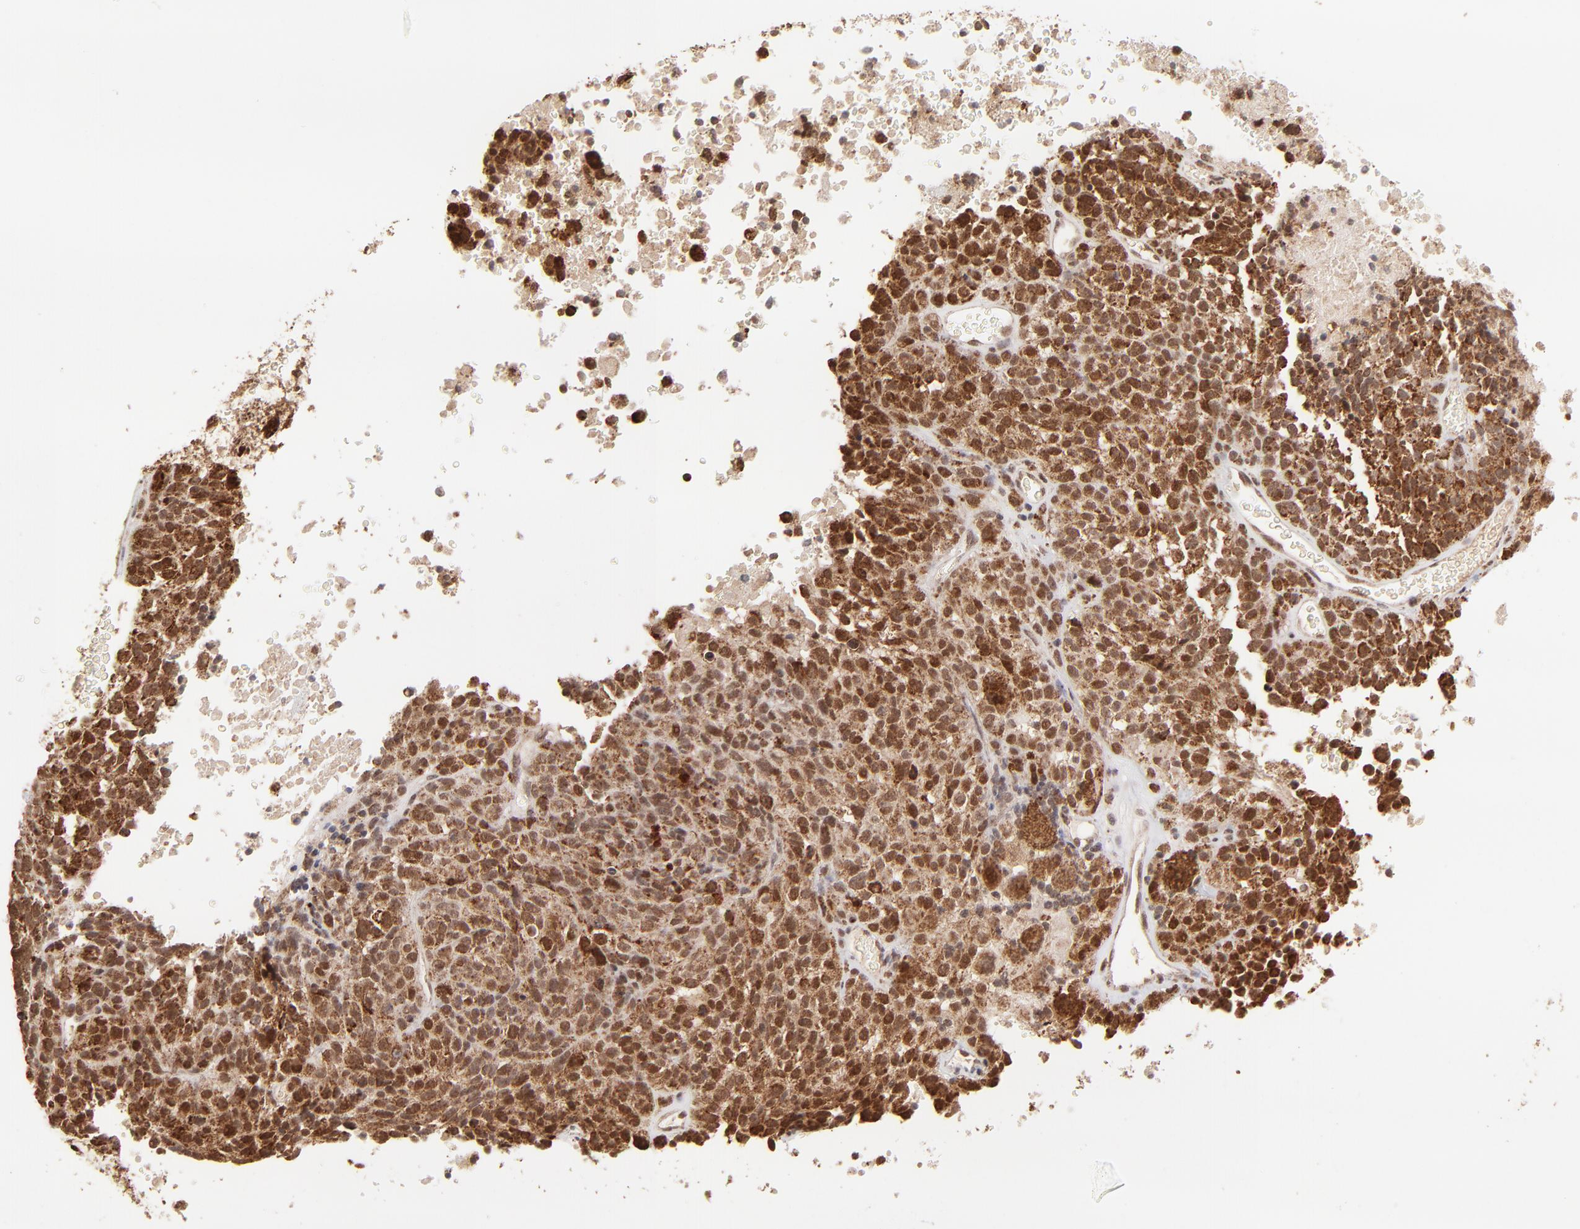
{"staining": {"intensity": "strong", "quantity": ">75%", "location": "cytoplasmic/membranous,nuclear"}, "tissue": "melanoma", "cell_type": "Tumor cells", "image_type": "cancer", "snomed": [{"axis": "morphology", "description": "Malignant melanoma, Metastatic site"}, {"axis": "topography", "description": "Cerebral cortex"}], "caption": "Immunohistochemistry of melanoma displays high levels of strong cytoplasmic/membranous and nuclear expression in about >75% of tumor cells.", "gene": "MED15", "patient": {"sex": "female", "age": 52}}